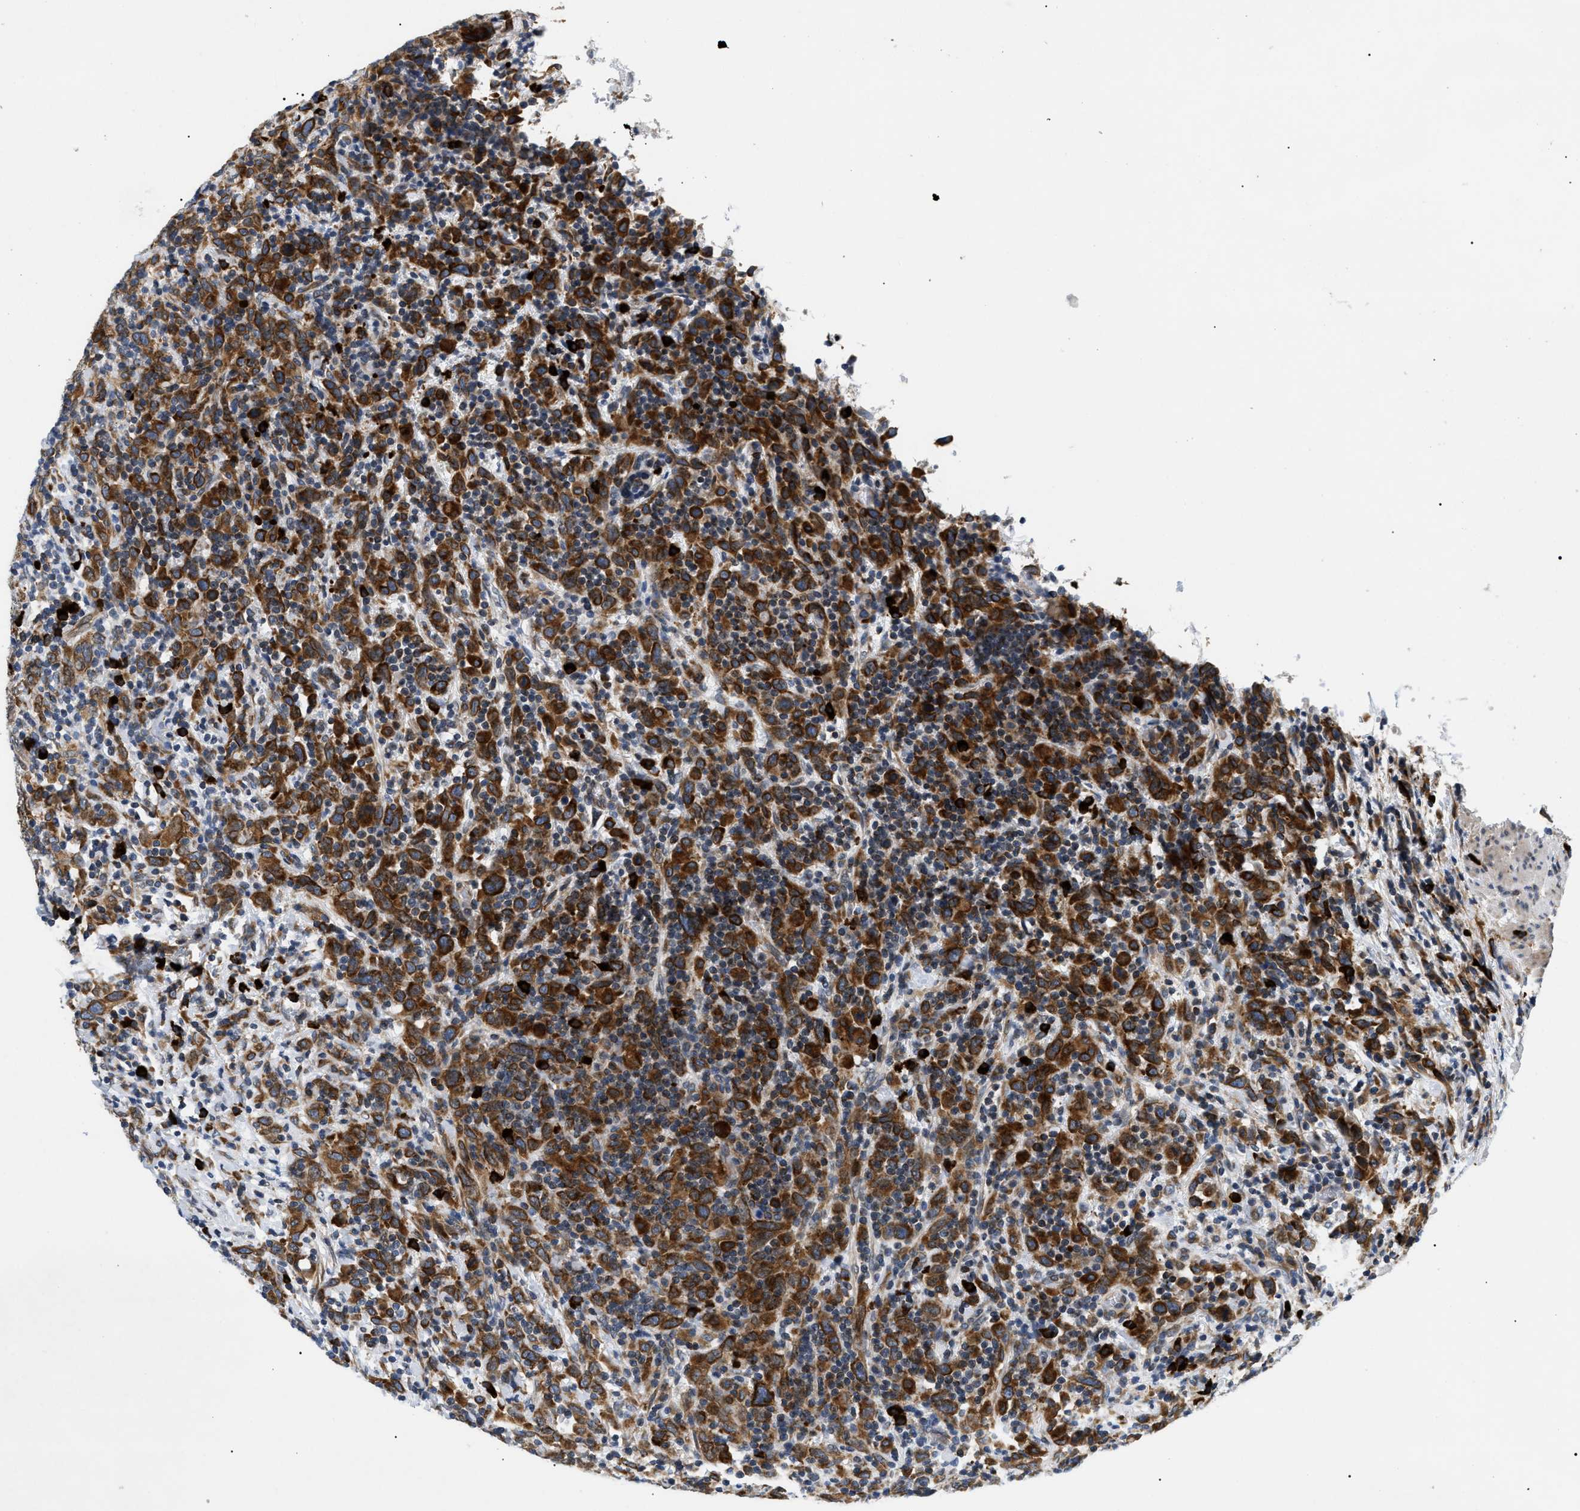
{"staining": {"intensity": "strong", "quantity": ">75%", "location": "cytoplasmic/membranous"}, "tissue": "urothelial cancer", "cell_type": "Tumor cells", "image_type": "cancer", "snomed": [{"axis": "morphology", "description": "Urothelial carcinoma, High grade"}, {"axis": "topography", "description": "Urinary bladder"}], "caption": "Strong cytoplasmic/membranous positivity for a protein is present in approximately >75% of tumor cells of urothelial cancer using IHC.", "gene": "DERL1", "patient": {"sex": "male", "age": 61}}